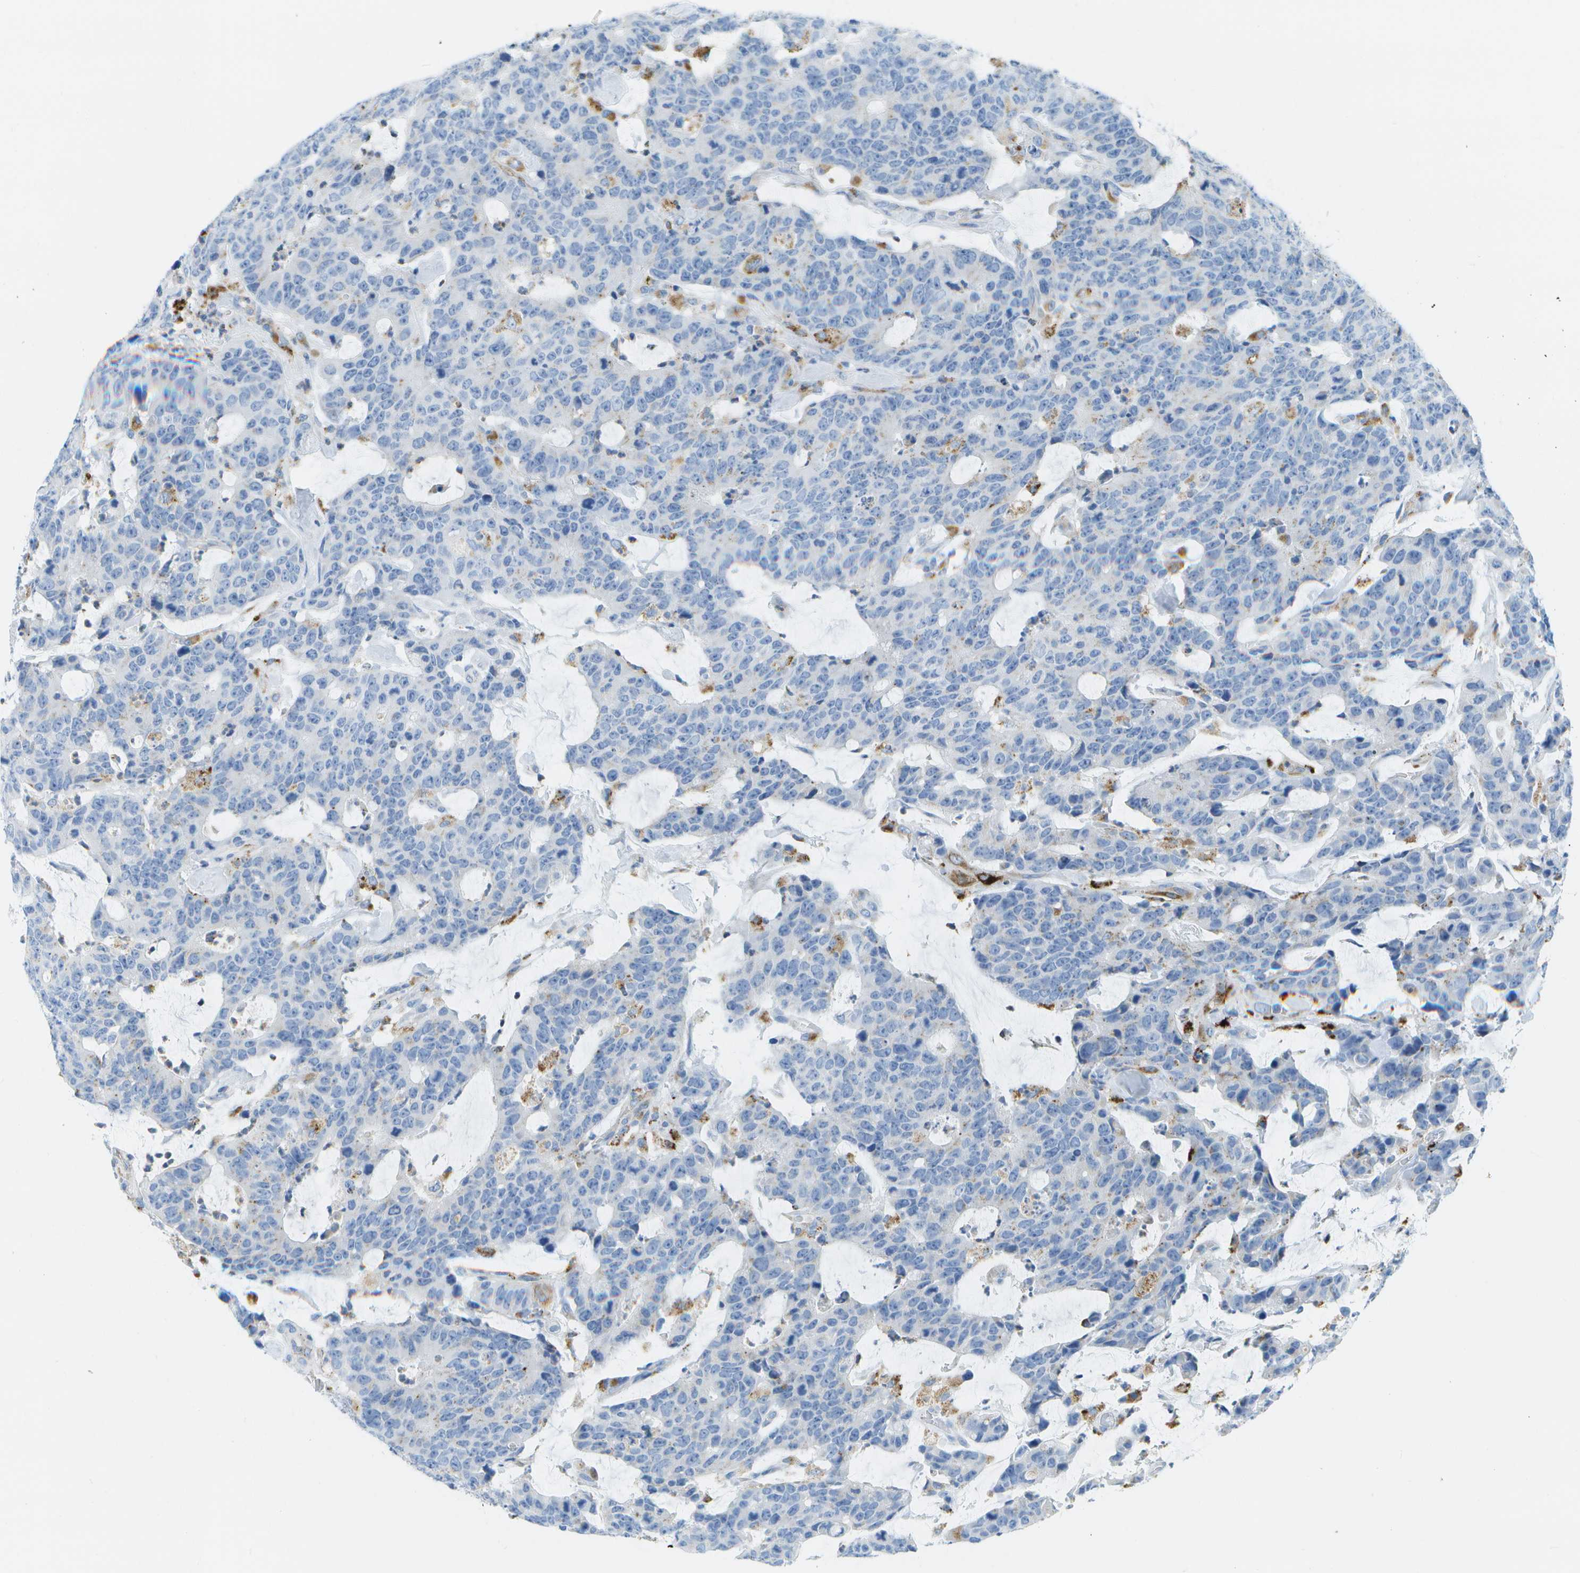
{"staining": {"intensity": "moderate", "quantity": "<25%", "location": "cytoplasmic/membranous"}, "tissue": "colorectal cancer", "cell_type": "Tumor cells", "image_type": "cancer", "snomed": [{"axis": "morphology", "description": "Adenocarcinoma, NOS"}, {"axis": "topography", "description": "Colon"}], "caption": "About <25% of tumor cells in human colorectal adenocarcinoma display moderate cytoplasmic/membranous protein expression as visualized by brown immunohistochemical staining.", "gene": "PRCP", "patient": {"sex": "female", "age": 86}}